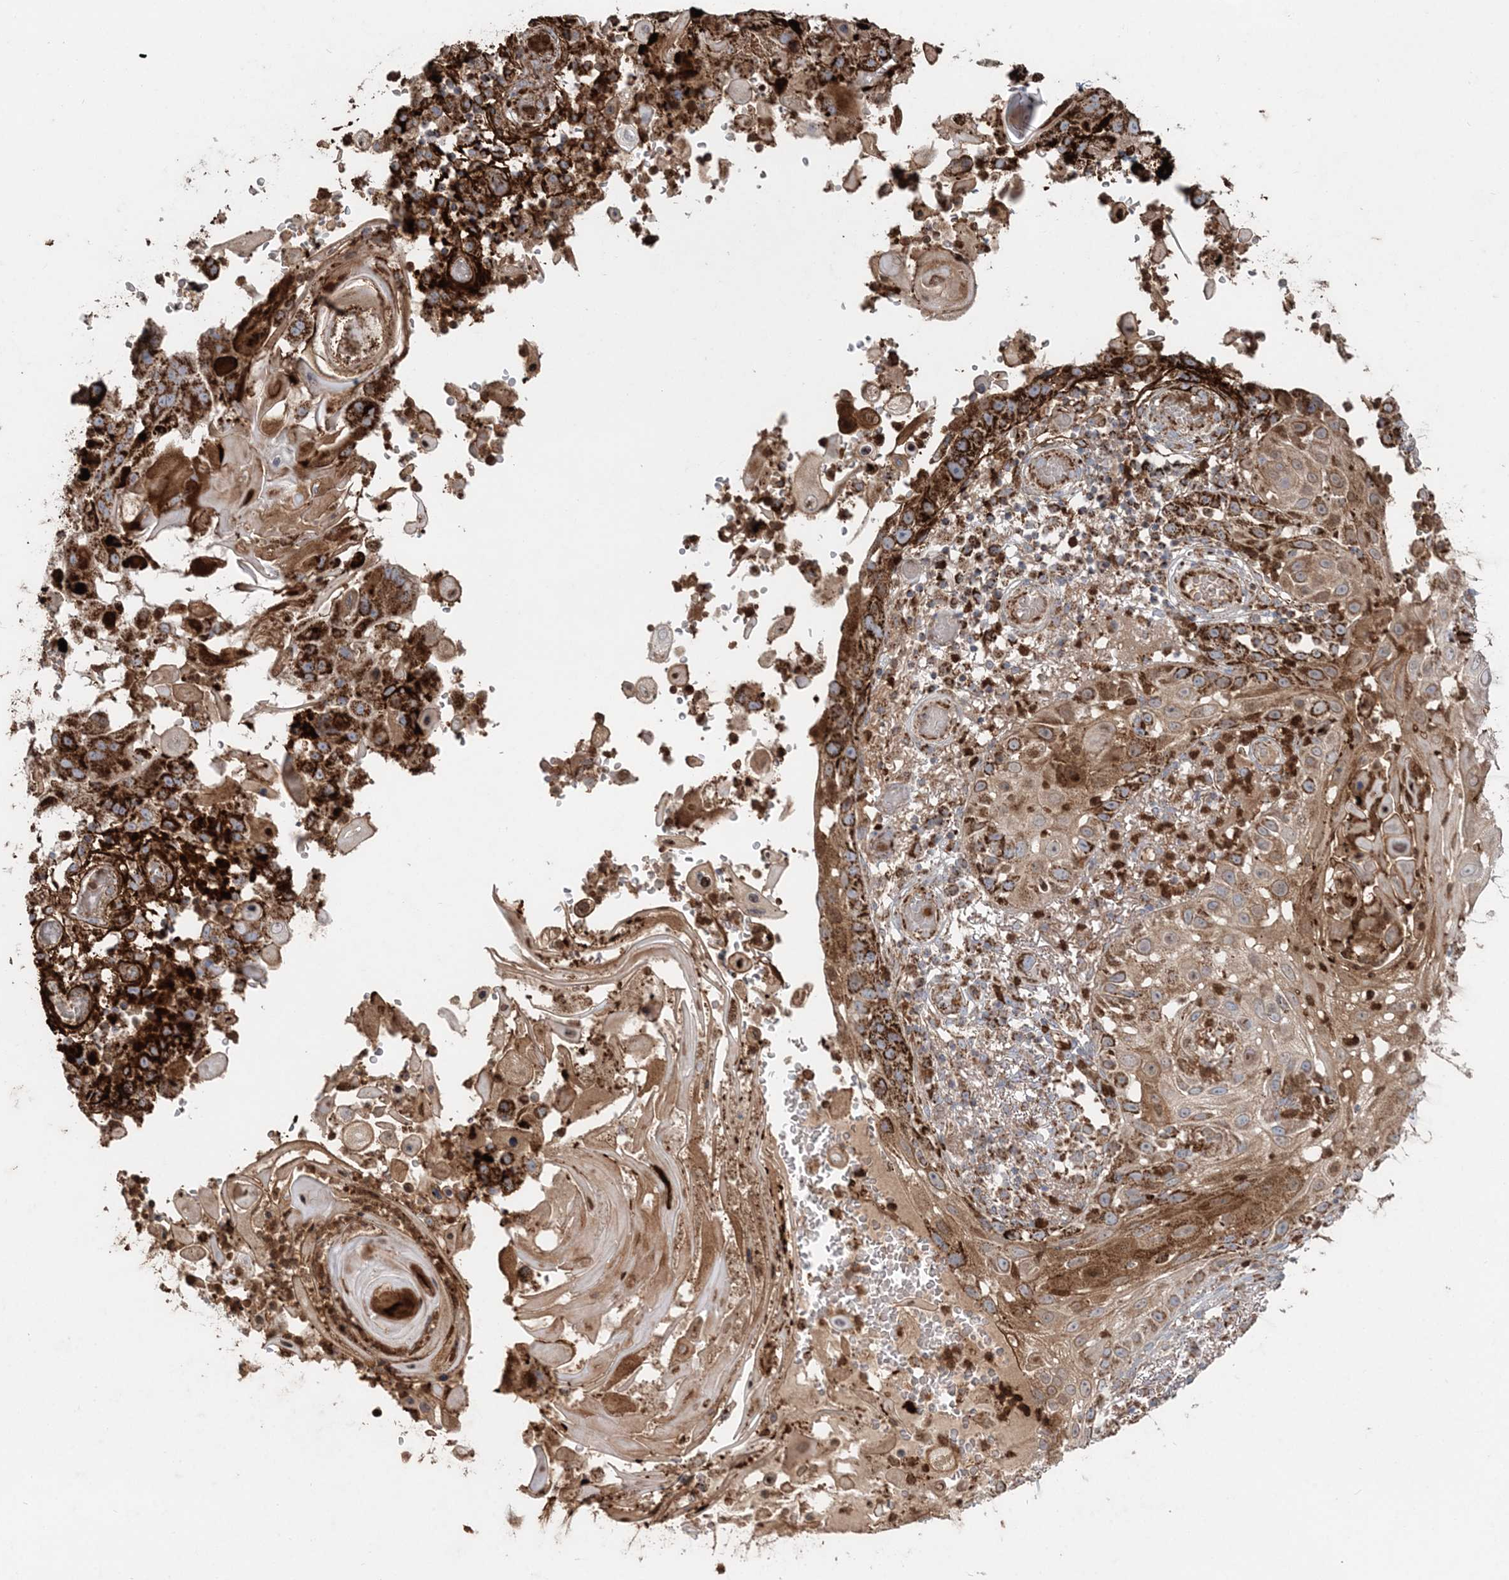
{"staining": {"intensity": "moderate", "quantity": "25%-75%", "location": "cytoplasmic/membranous"}, "tissue": "skin cancer", "cell_type": "Tumor cells", "image_type": "cancer", "snomed": [{"axis": "morphology", "description": "Squamous cell carcinoma, NOS"}, {"axis": "topography", "description": "Skin"}], "caption": "Human skin cancer stained with a protein marker demonstrates moderate staining in tumor cells.", "gene": "LRPPRC", "patient": {"sex": "female", "age": 44}}